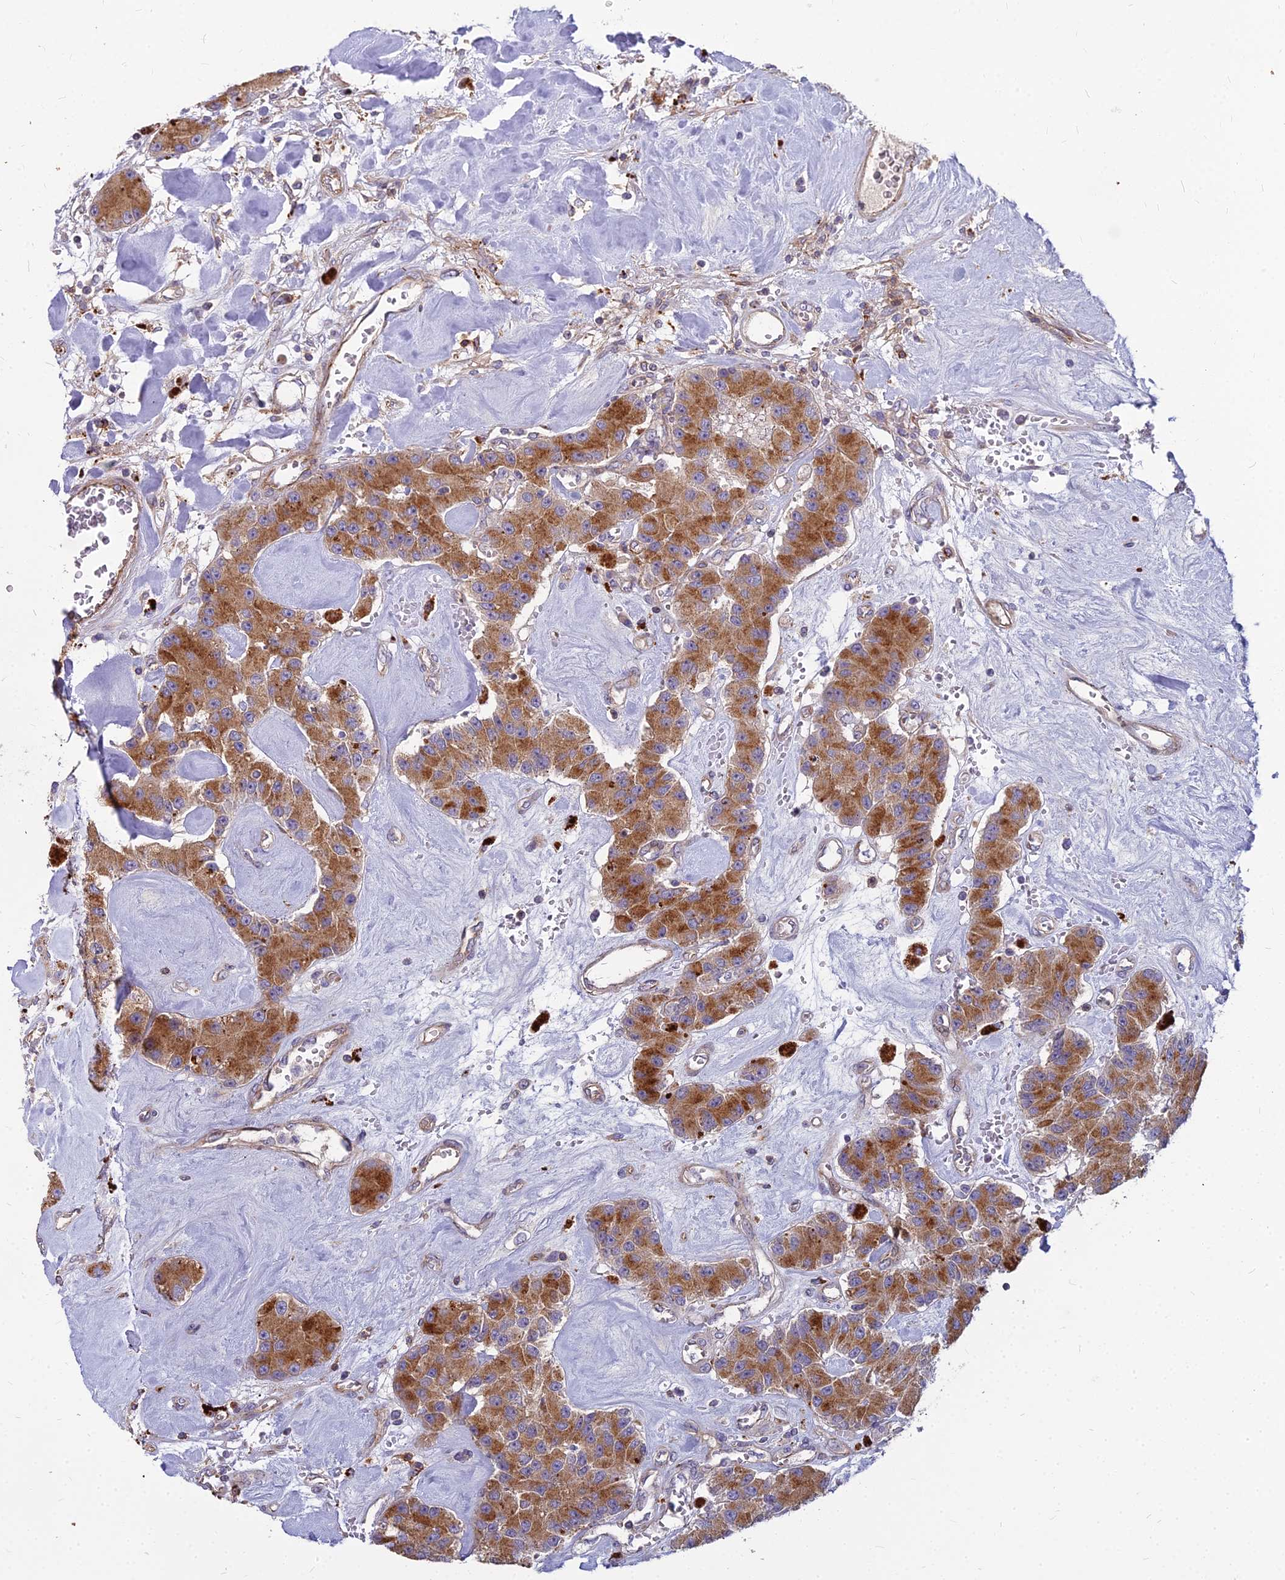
{"staining": {"intensity": "moderate", "quantity": ">75%", "location": "cytoplasmic/membranous"}, "tissue": "carcinoid", "cell_type": "Tumor cells", "image_type": "cancer", "snomed": [{"axis": "morphology", "description": "Carcinoid, malignant, NOS"}, {"axis": "topography", "description": "Pancreas"}], "caption": "Human carcinoid stained with a brown dye reveals moderate cytoplasmic/membranous positive positivity in approximately >75% of tumor cells.", "gene": "GLYATL3", "patient": {"sex": "male", "age": 41}}